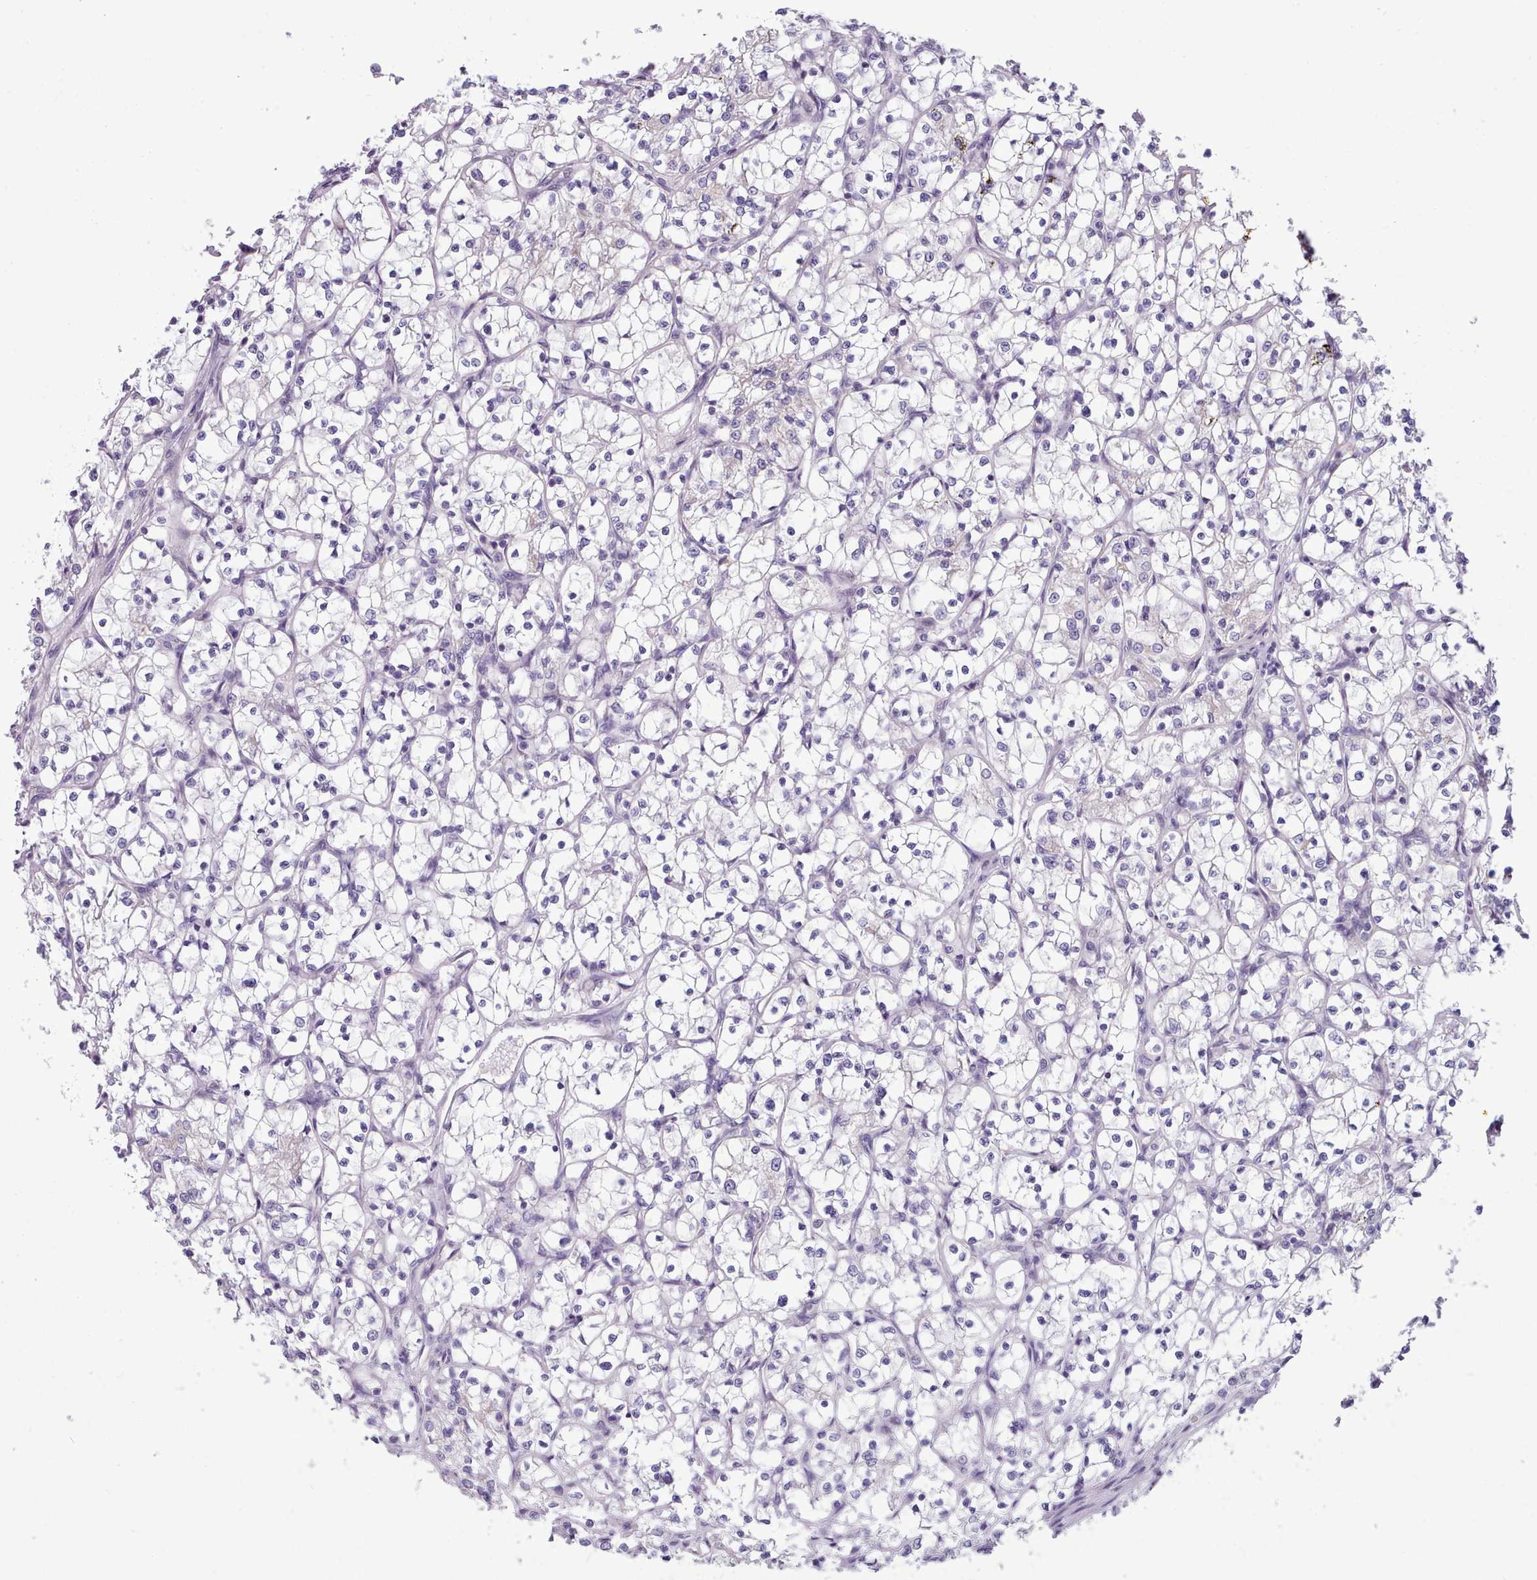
{"staining": {"intensity": "negative", "quantity": "none", "location": "none"}, "tissue": "renal cancer", "cell_type": "Tumor cells", "image_type": "cancer", "snomed": [{"axis": "morphology", "description": "Adenocarcinoma, NOS"}, {"axis": "topography", "description": "Kidney"}], "caption": "DAB immunohistochemical staining of renal cancer (adenocarcinoma) displays no significant expression in tumor cells. The staining was performed using DAB (3,3'-diaminobenzidine) to visualize the protein expression in brown, while the nuclei were stained in blue with hematoxylin (Magnification: 20x).", "gene": "MYRFL", "patient": {"sex": "female", "age": 69}}